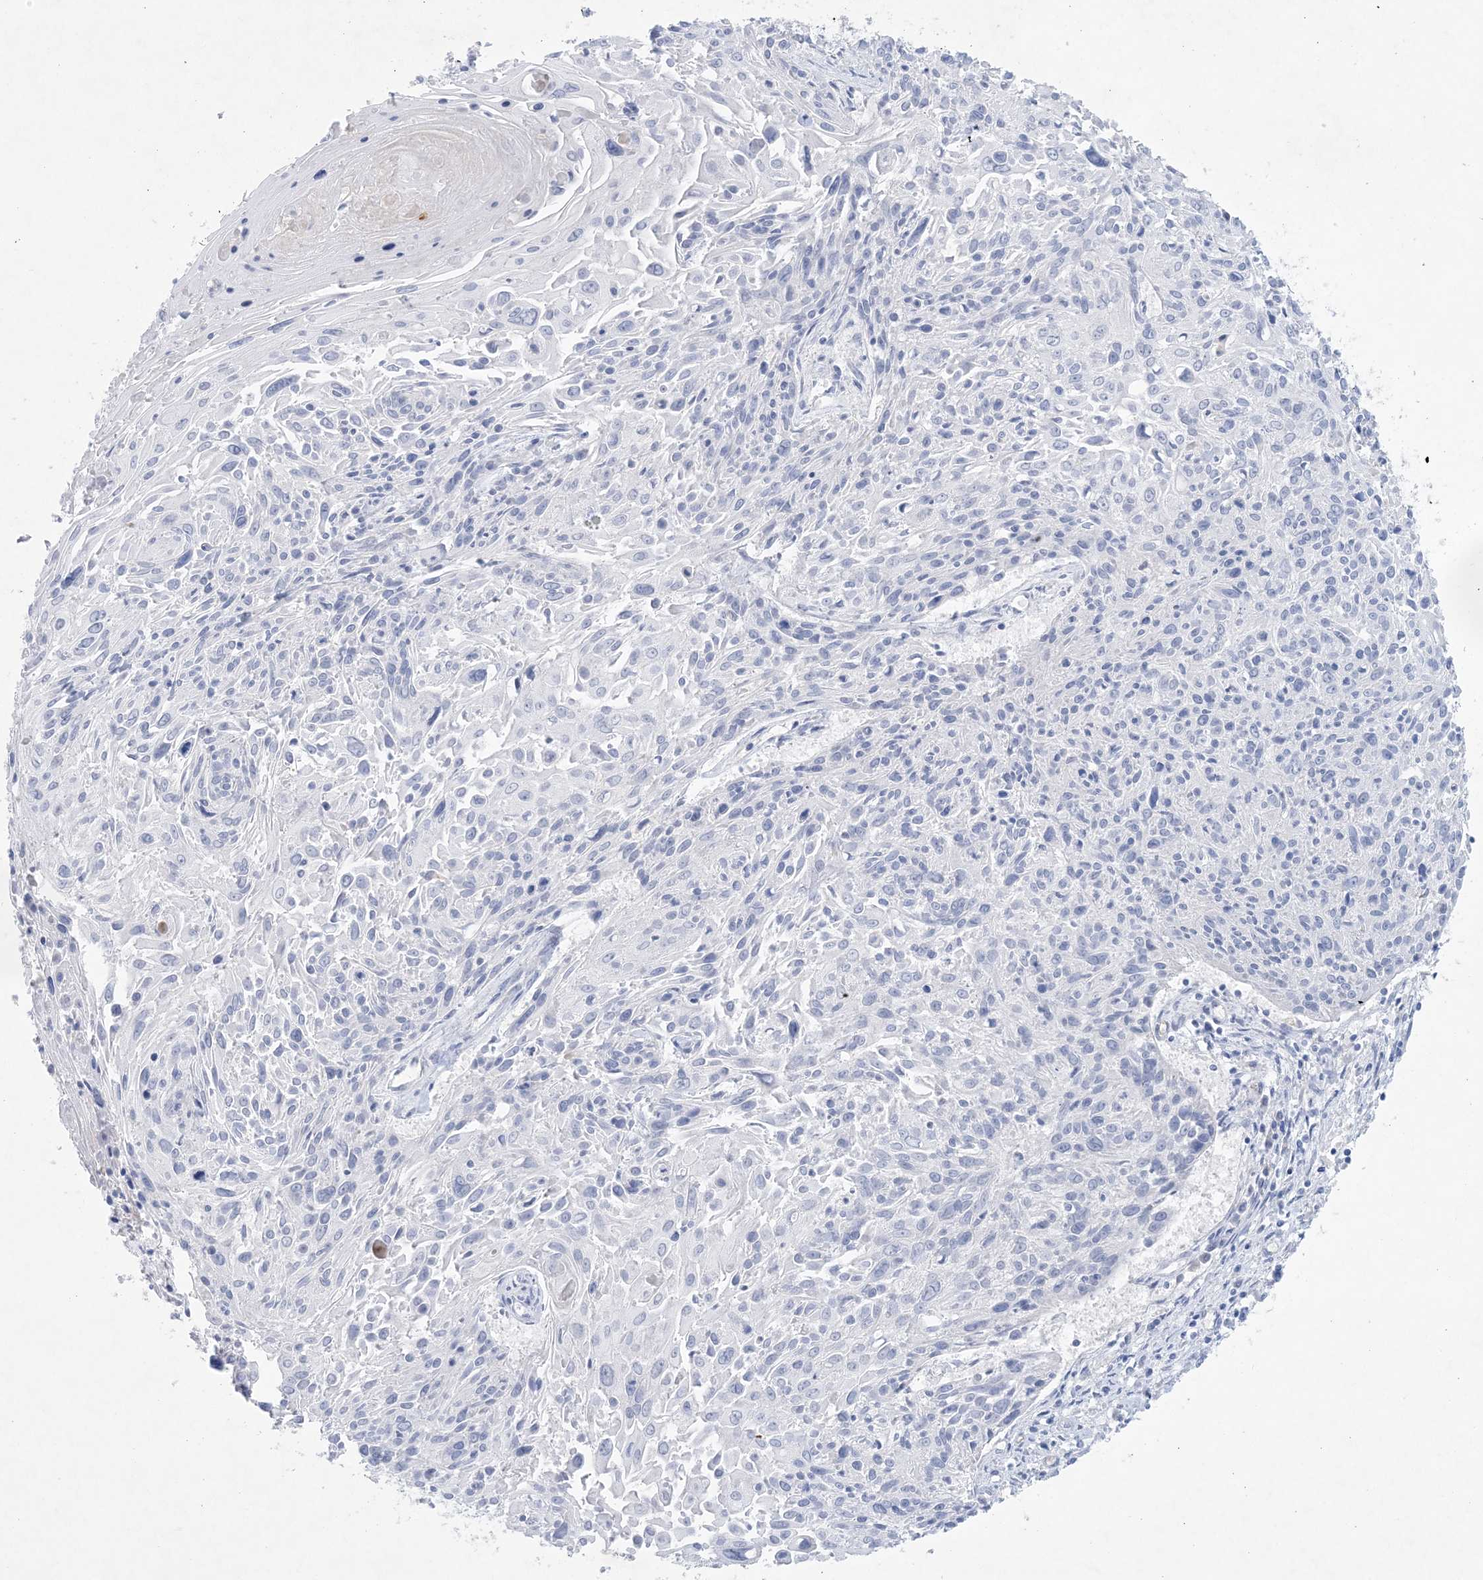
{"staining": {"intensity": "negative", "quantity": "none", "location": "none"}, "tissue": "cervical cancer", "cell_type": "Tumor cells", "image_type": "cancer", "snomed": [{"axis": "morphology", "description": "Squamous cell carcinoma, NOS"}, {"axis": "topography", "description": "Cervix"}], "caption": "There is no significant staining in tumor cells of cervical cancer.", "gene": "GABRG1", "patient": {"sex": "female", "age": 51}}